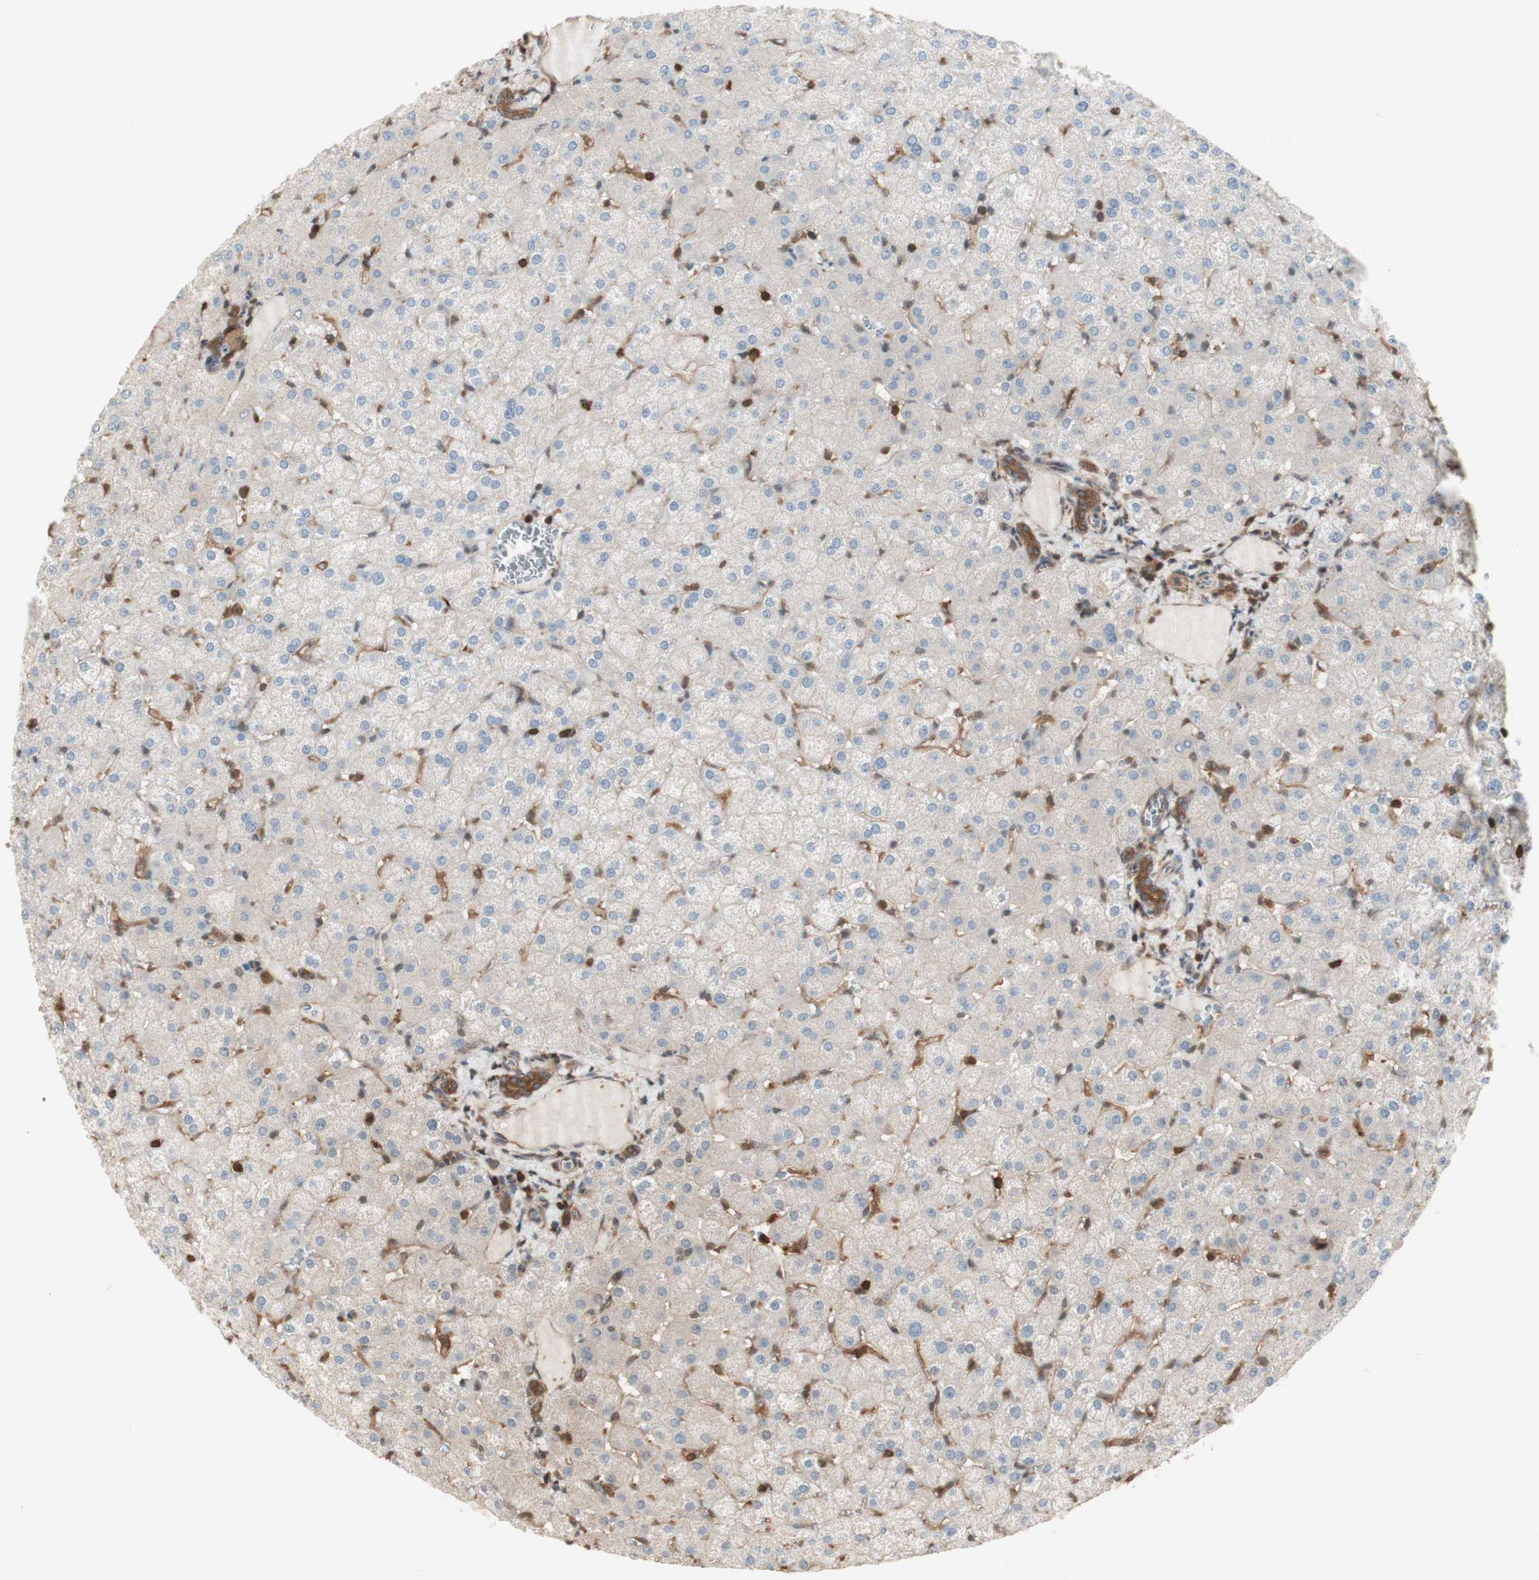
{"staining": {"intensity": "strong", "quantity": ">75%", "location": "cytoplasmic/membranous"}, "tissue": "liver", "cell_type": "Cholangiocytes", "image_type": "normal", "snomed": [{"axis": "morphology", "description": "Normal tissue, NOS"}, {"axis": "topography", "description": "Liver"}], "caption": "Immunohistochemistry (IHC) photomicrograph of benign liver: human liver stained using IHC reveals high levels of strong protein expression localized specifically in the cytoplasmic/membranous of cholangiocytes, appearing as a cytoplasmic/membranous brown color.", "gene": "YWHAB", "patient": {"sex": "female", "age": 32}}